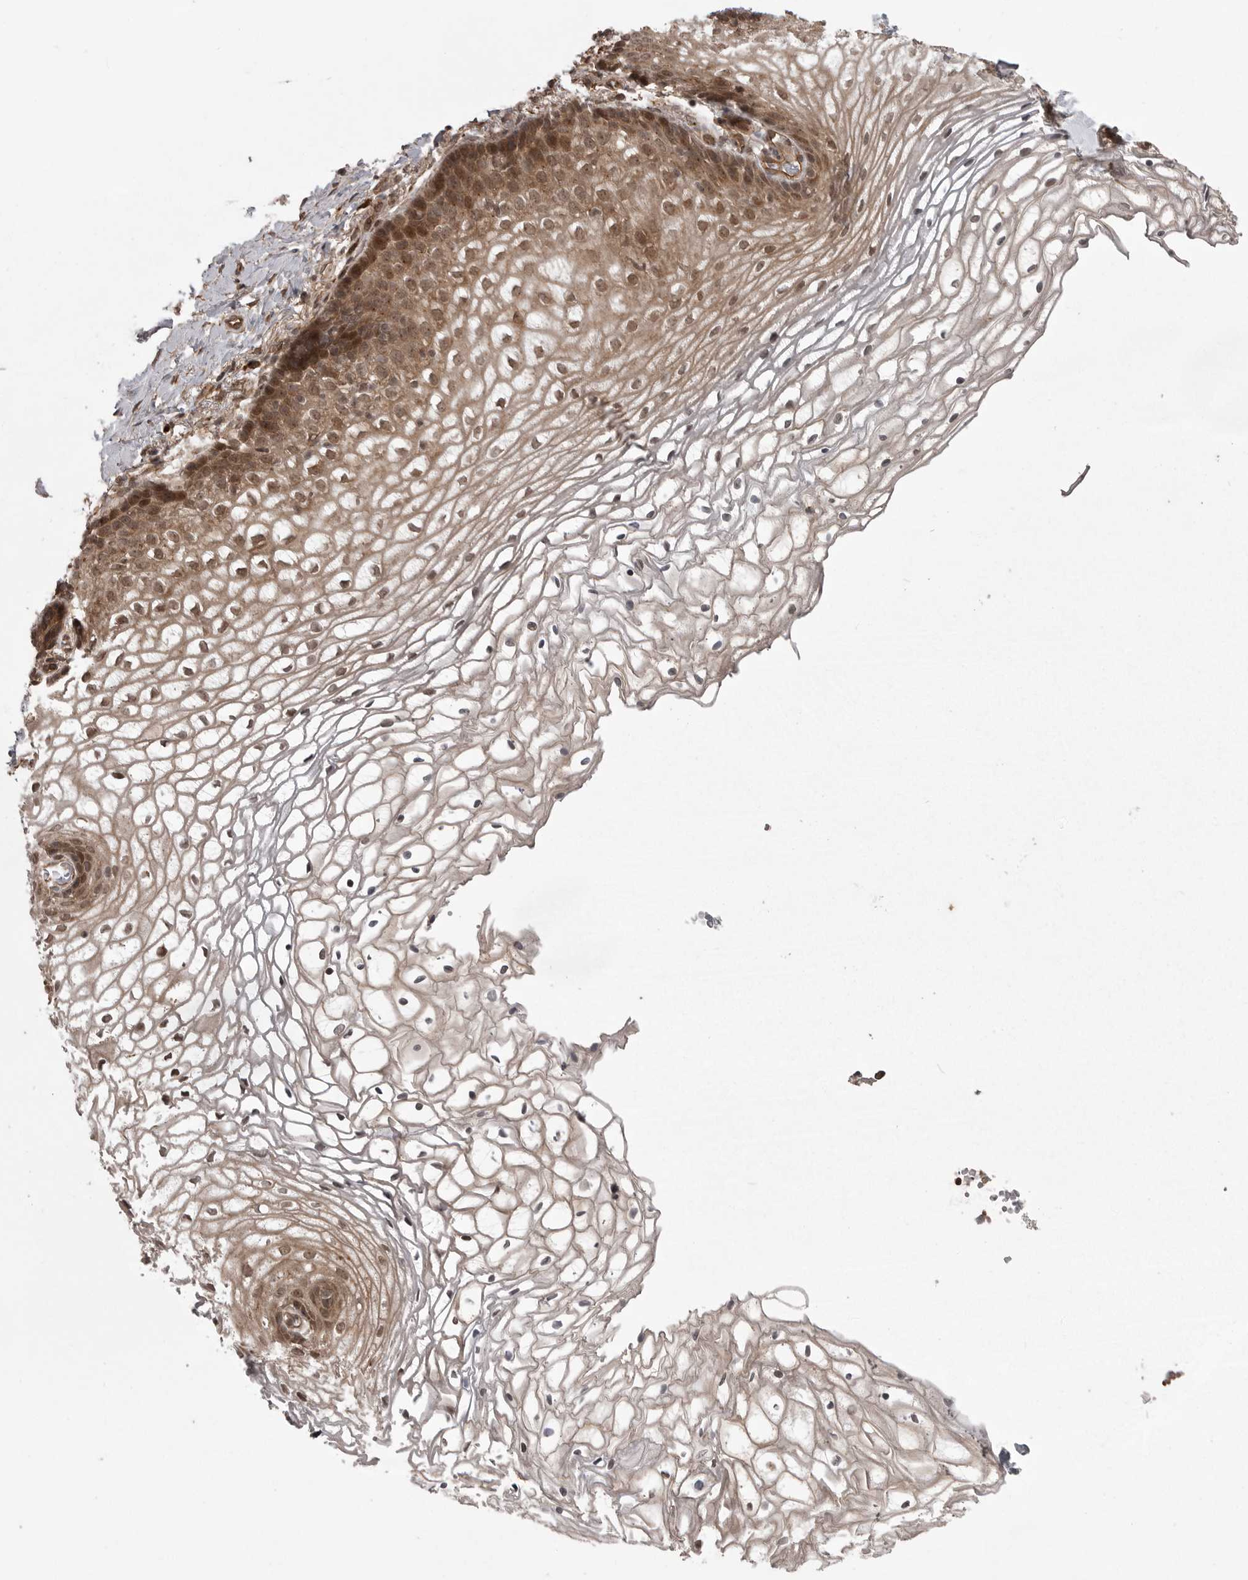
{"staining": {"intensity": "moderate", "quantity": ">75%", "location": "cytoplasmic/membranous,nuclear"}, "tissue": "vagina", "cell_type": "Squamous epithelial cells", "image_type": "normal", "snomed": [{"axis": "morphology", "description": "Normal tissue, NOS"}, {"axis": "topography", "description": "Vagina"}], "caption": "Immunohistochemistry staining of unremarkable vagina, which demonstrates medium levels of moderate cytoplasmic/membranous,nuclear positivity in about >75% of squamous epithelial cells indicating moderate cytoplasmic/membranous,nuclear protein positivity. The staining was performed using DAB (3,3'-diaminobenzidine) (brown) for protein detection and nuclei were counterstained in hematoxylin (blue).", "gene": "DNAJC8", "patient": {"sex": "female", "age": 60}}